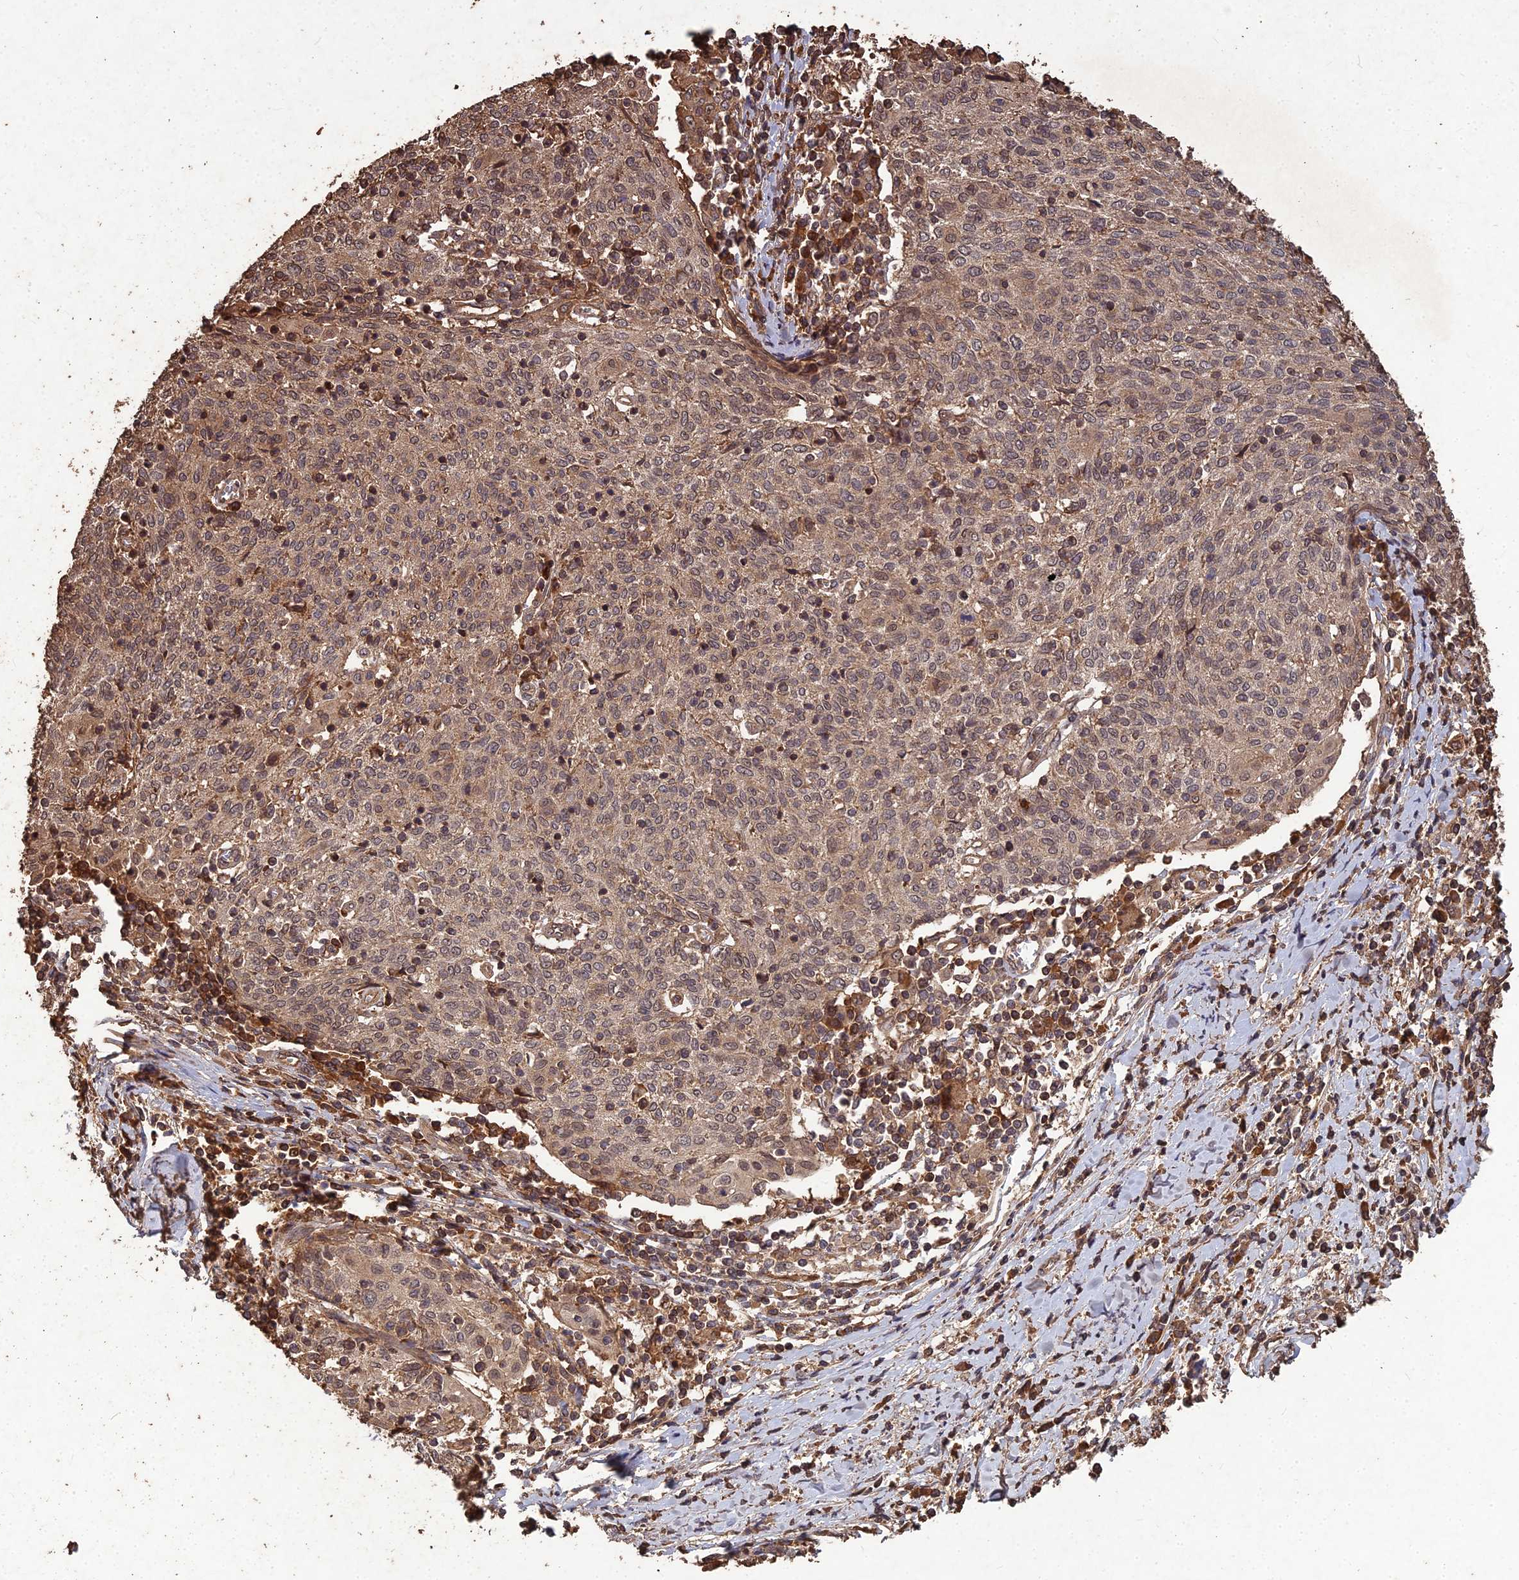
{"staining": {"intensity": "moderate", "quantity": "25%-75%", "location": "cytoplasmic/membranous"}, "tissue": "cervical cancer", "cell_type": "Tumor cells", "image_type": "cancer", "snomed": [{"axis": "morphology", "description": "Squamous cell carcinoma, NOS"}, {"axis": "topography", "description": "Cervix"}], "caption": "Tumor cells show moderate cytoplasmic/membranous positivity in approximately 25%-75% of cells in cervical cancer (squamous cell carcinoma).", "gene": "SYMPK", "patient": {"sex": "female", "age": 52}}